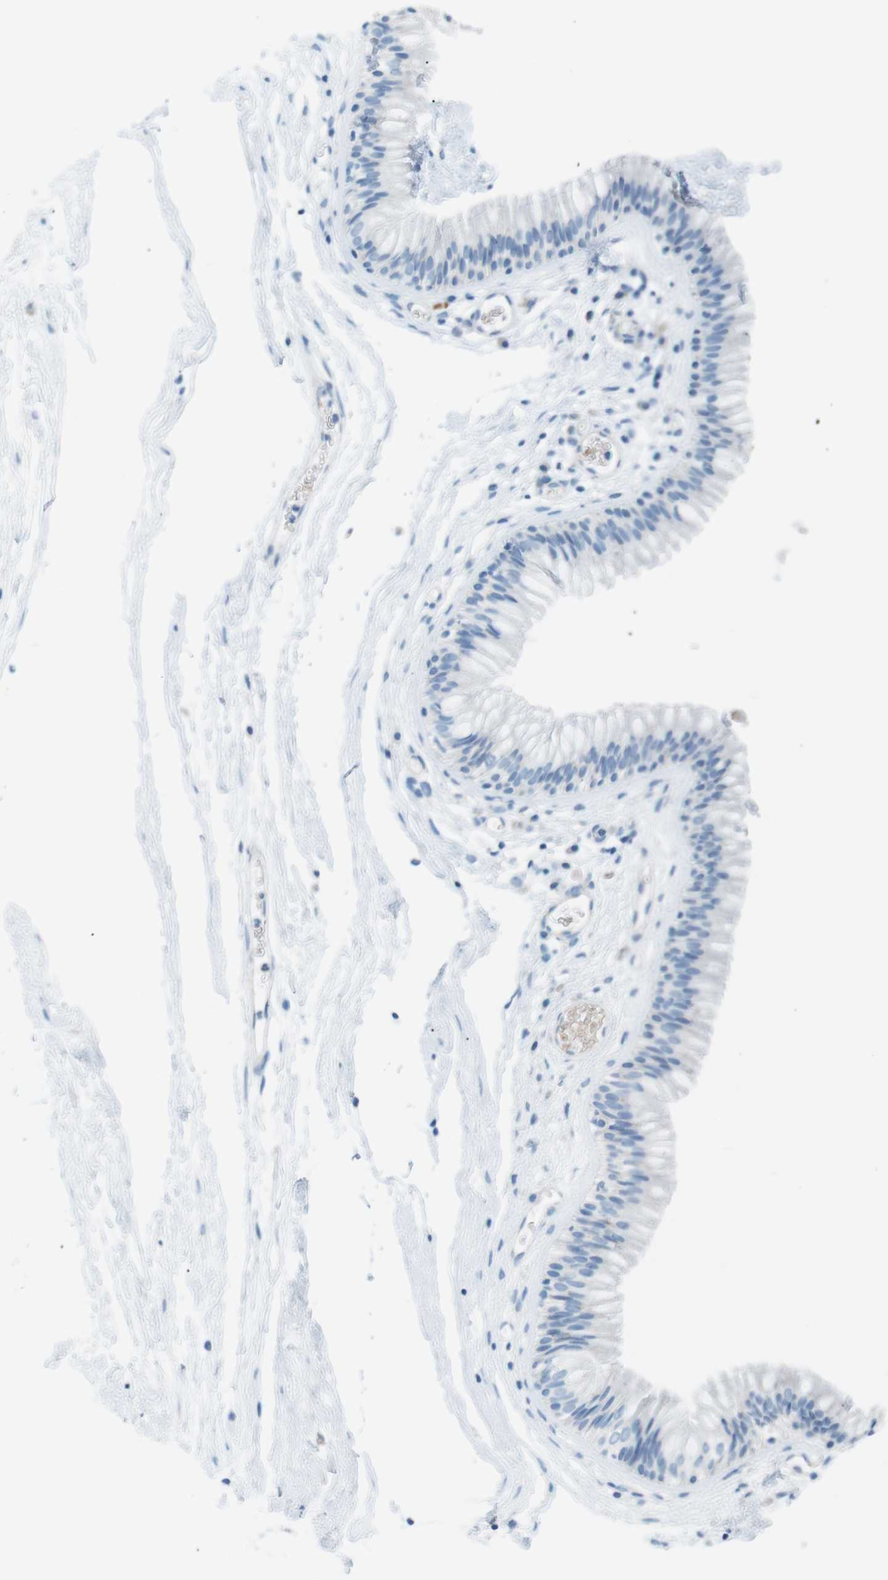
{"staining": {"intensity": "negative", "quantity": "none", "location": "none"}, "tissue": "nasopharynx", "cell_type": "Respiratory epithelial cells", "image_type": "normal", "snomed": [{"axis": "morphology", "description": "Normal tissue, NOS"}, {"axis": "morphology", "description": "Inflammation, NOS"}, {"axis": "topography", "description": "Nasopharynx"}], "caption": "High power microscopy micrograph of an immunohistochemistry micrograph of unremarkable nasopharynx, revealing no significant positivity in respiratory epithelial cells.", "gene": "VAMP1", "patient": {"sex": "male", "age": 48}}